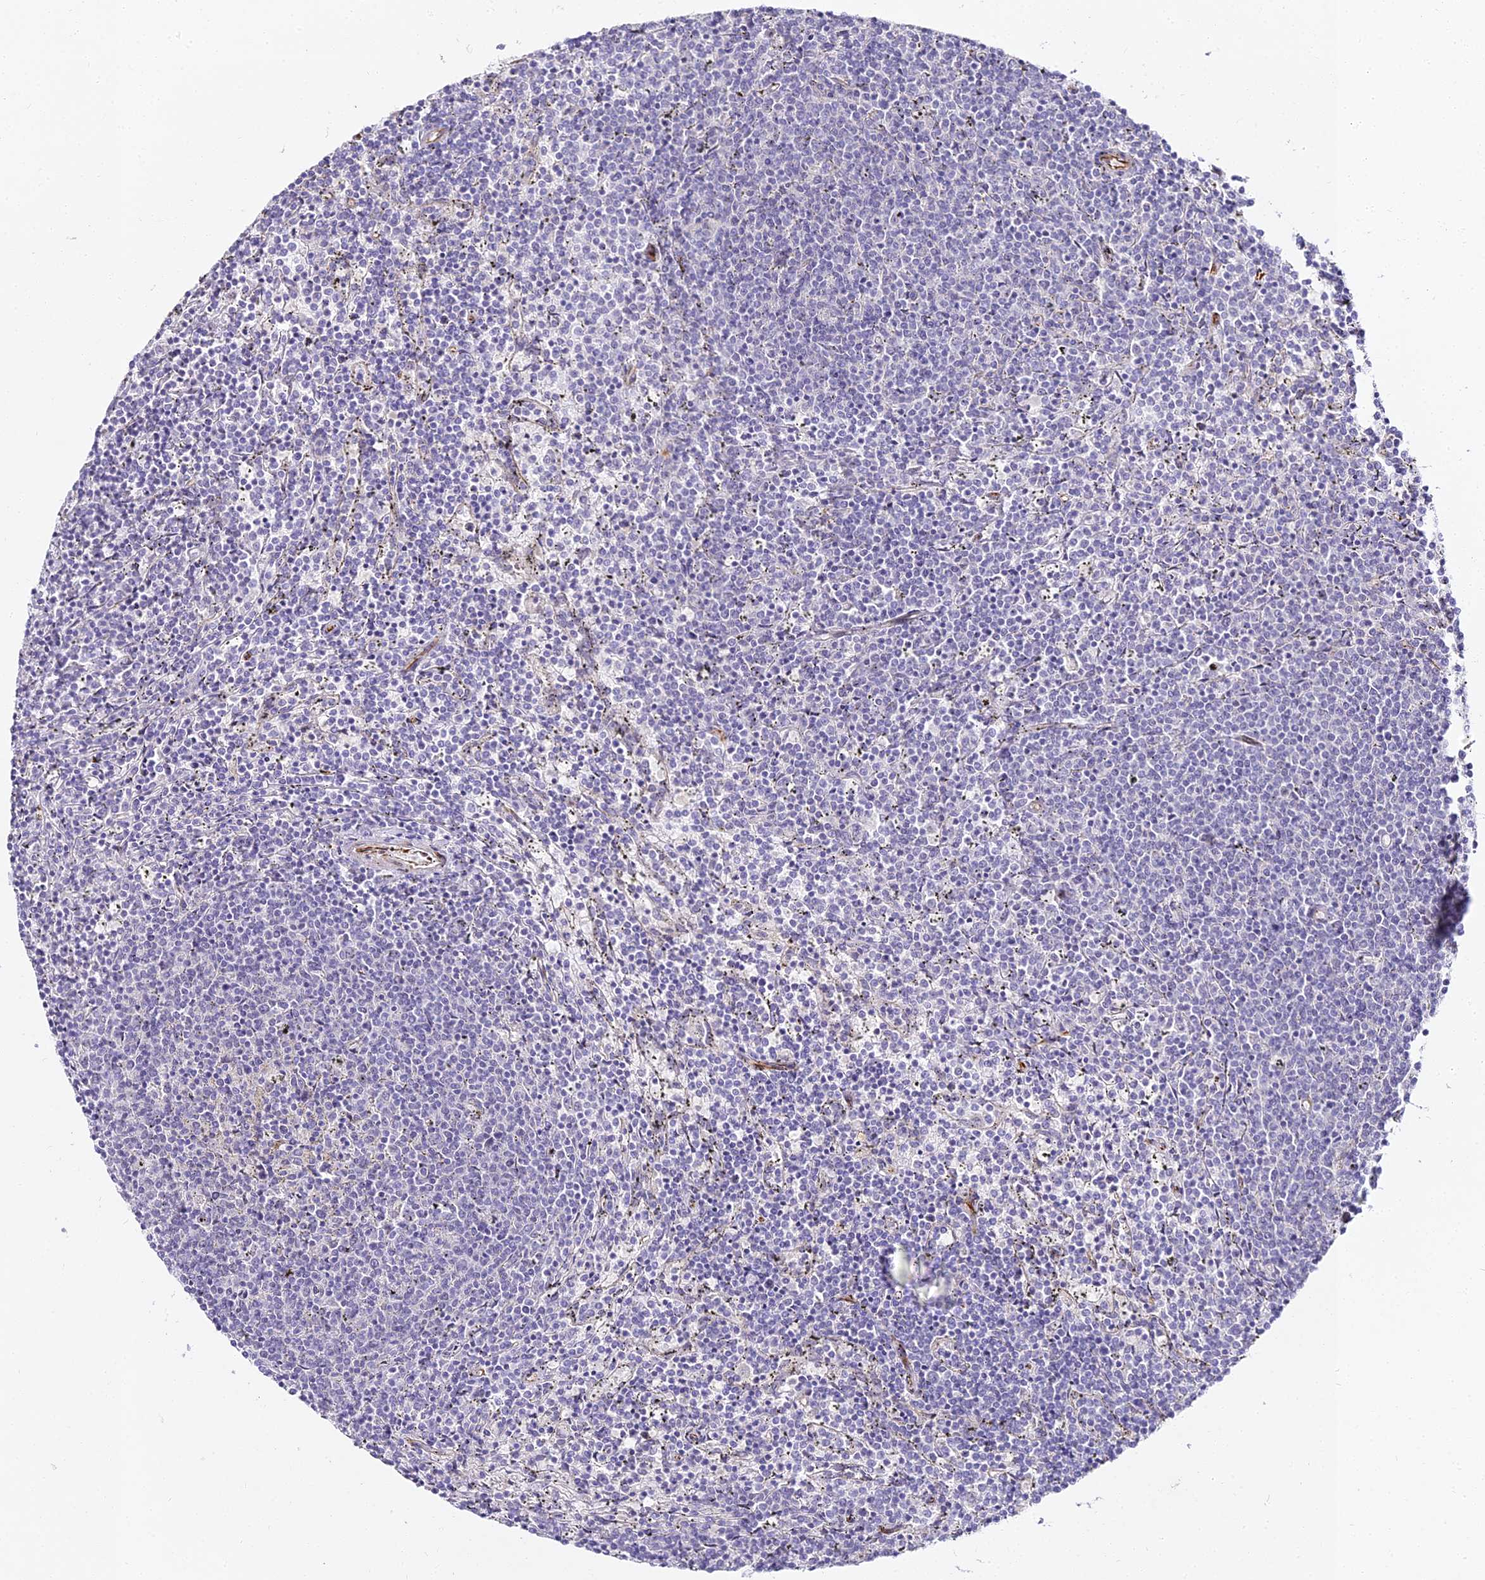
{"staining": {"intensity": "negative", "quantity": "none", "location": "none"}, "tissue": "lymphoma", "cell_type": "Tumor cells", "image_type": "cancer", "snomed": [{"axis": "morphology", "description": "Malignant lymphoma, non-Hodgkin's type, Low grade"}, {"axis": "topography", "description": "Spleen"}], "caption": "The image shows no staining of tumor cells in lymphoma. (DAB (3,3'-diaminobenzidine) immunohistochemistry with hematoxylin counter stain).", "gene": "ALPG", "patient": {"sex": "female", "age": 50}}